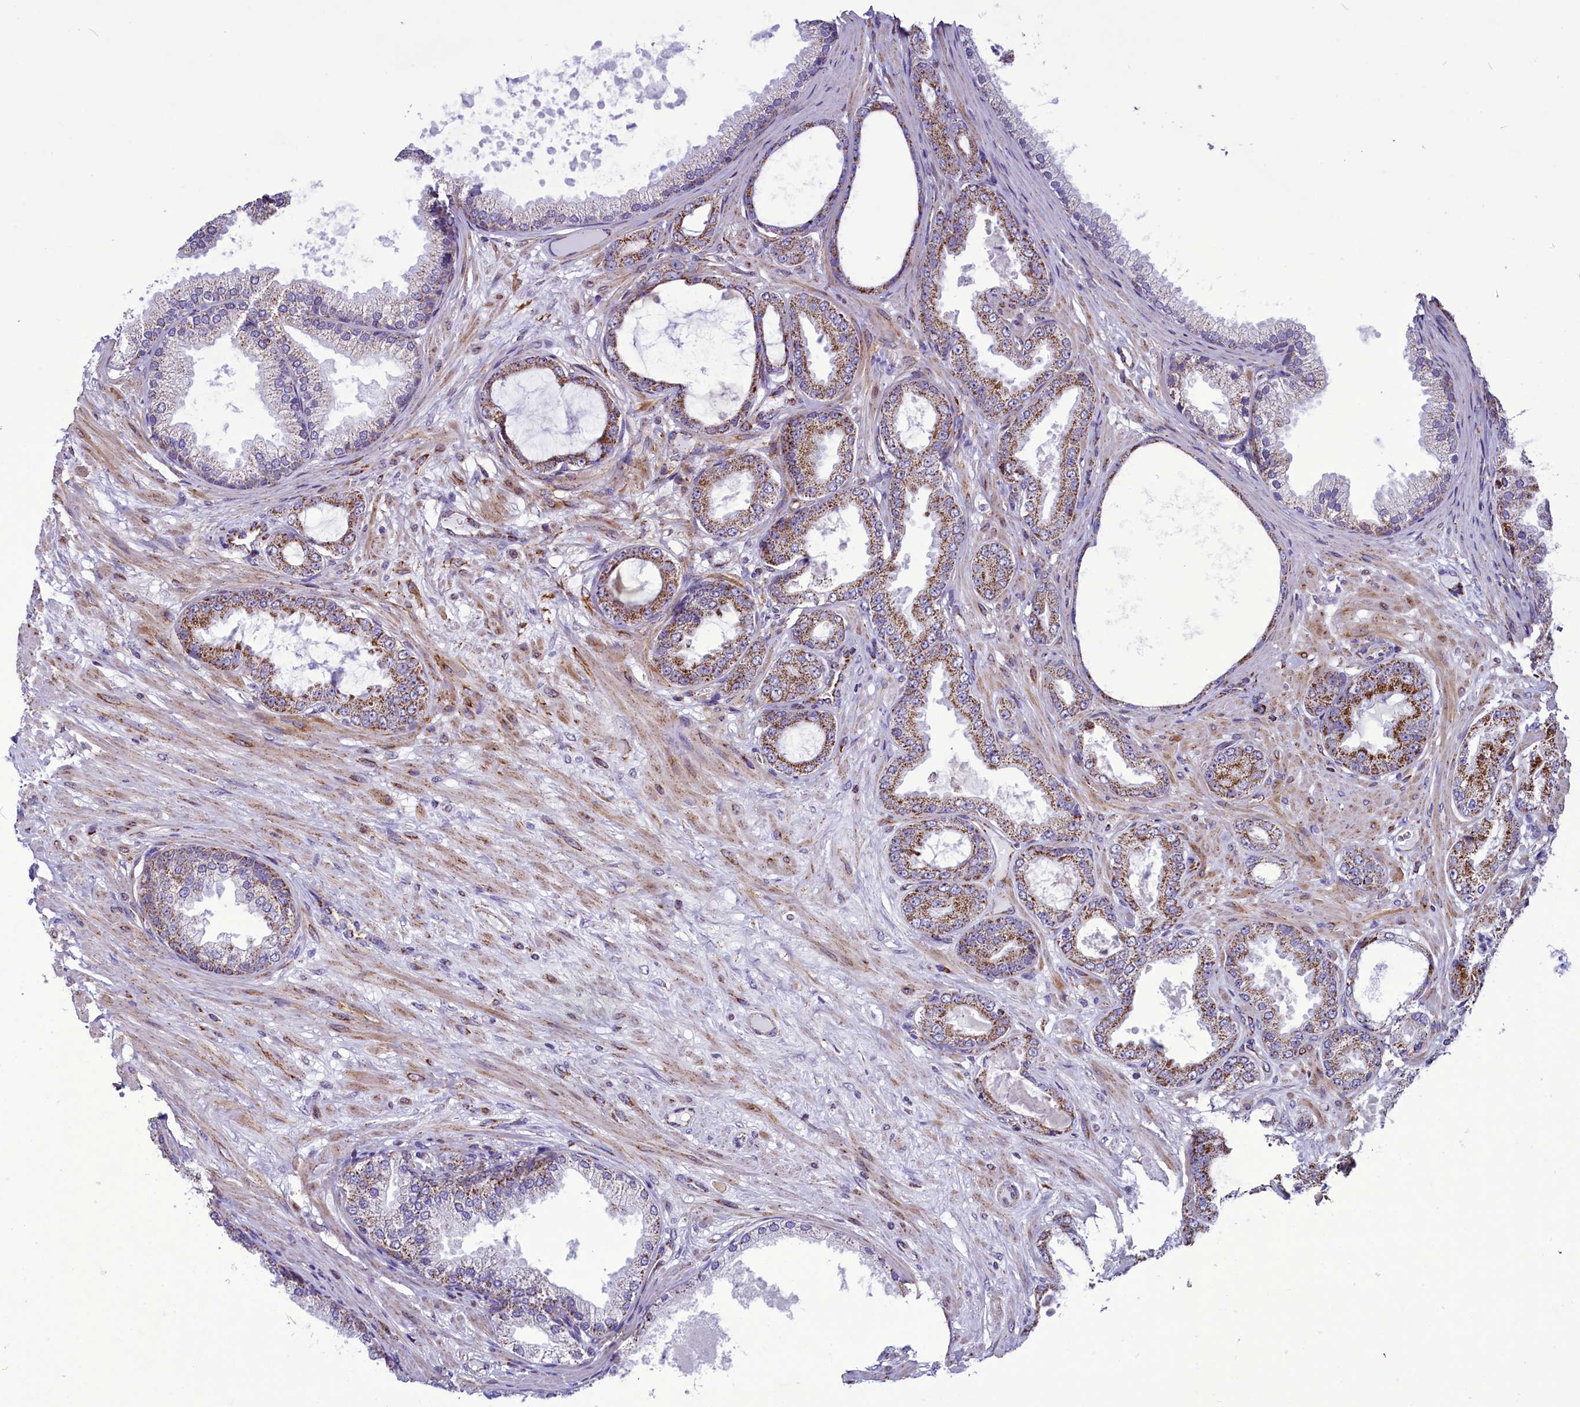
{"staining": {"intensity": "moderate", "quantity": "25%-75%", "location": "cytoplasmic/membranous"}, "tissue": "prostate cancer", "cell_type": "Tumor cells", "image_type": "cancer", "snomed": [{"axis": "morphology", "description": "Adenocarcinoma, Low grade"}, {"axis": "topography", "description": "Prostate"}], "caption": "A histopathology image of adenocarcinoma (low-grade) (prostate) stained for a protein demonstrates moderate cytoplasmic/membranous brown staining in tumor cells. (Brightfield microscopy of DAB IHC at high magnification).", "gene": "ICA1L", "patient": {"sex": "male", "age": 63}}